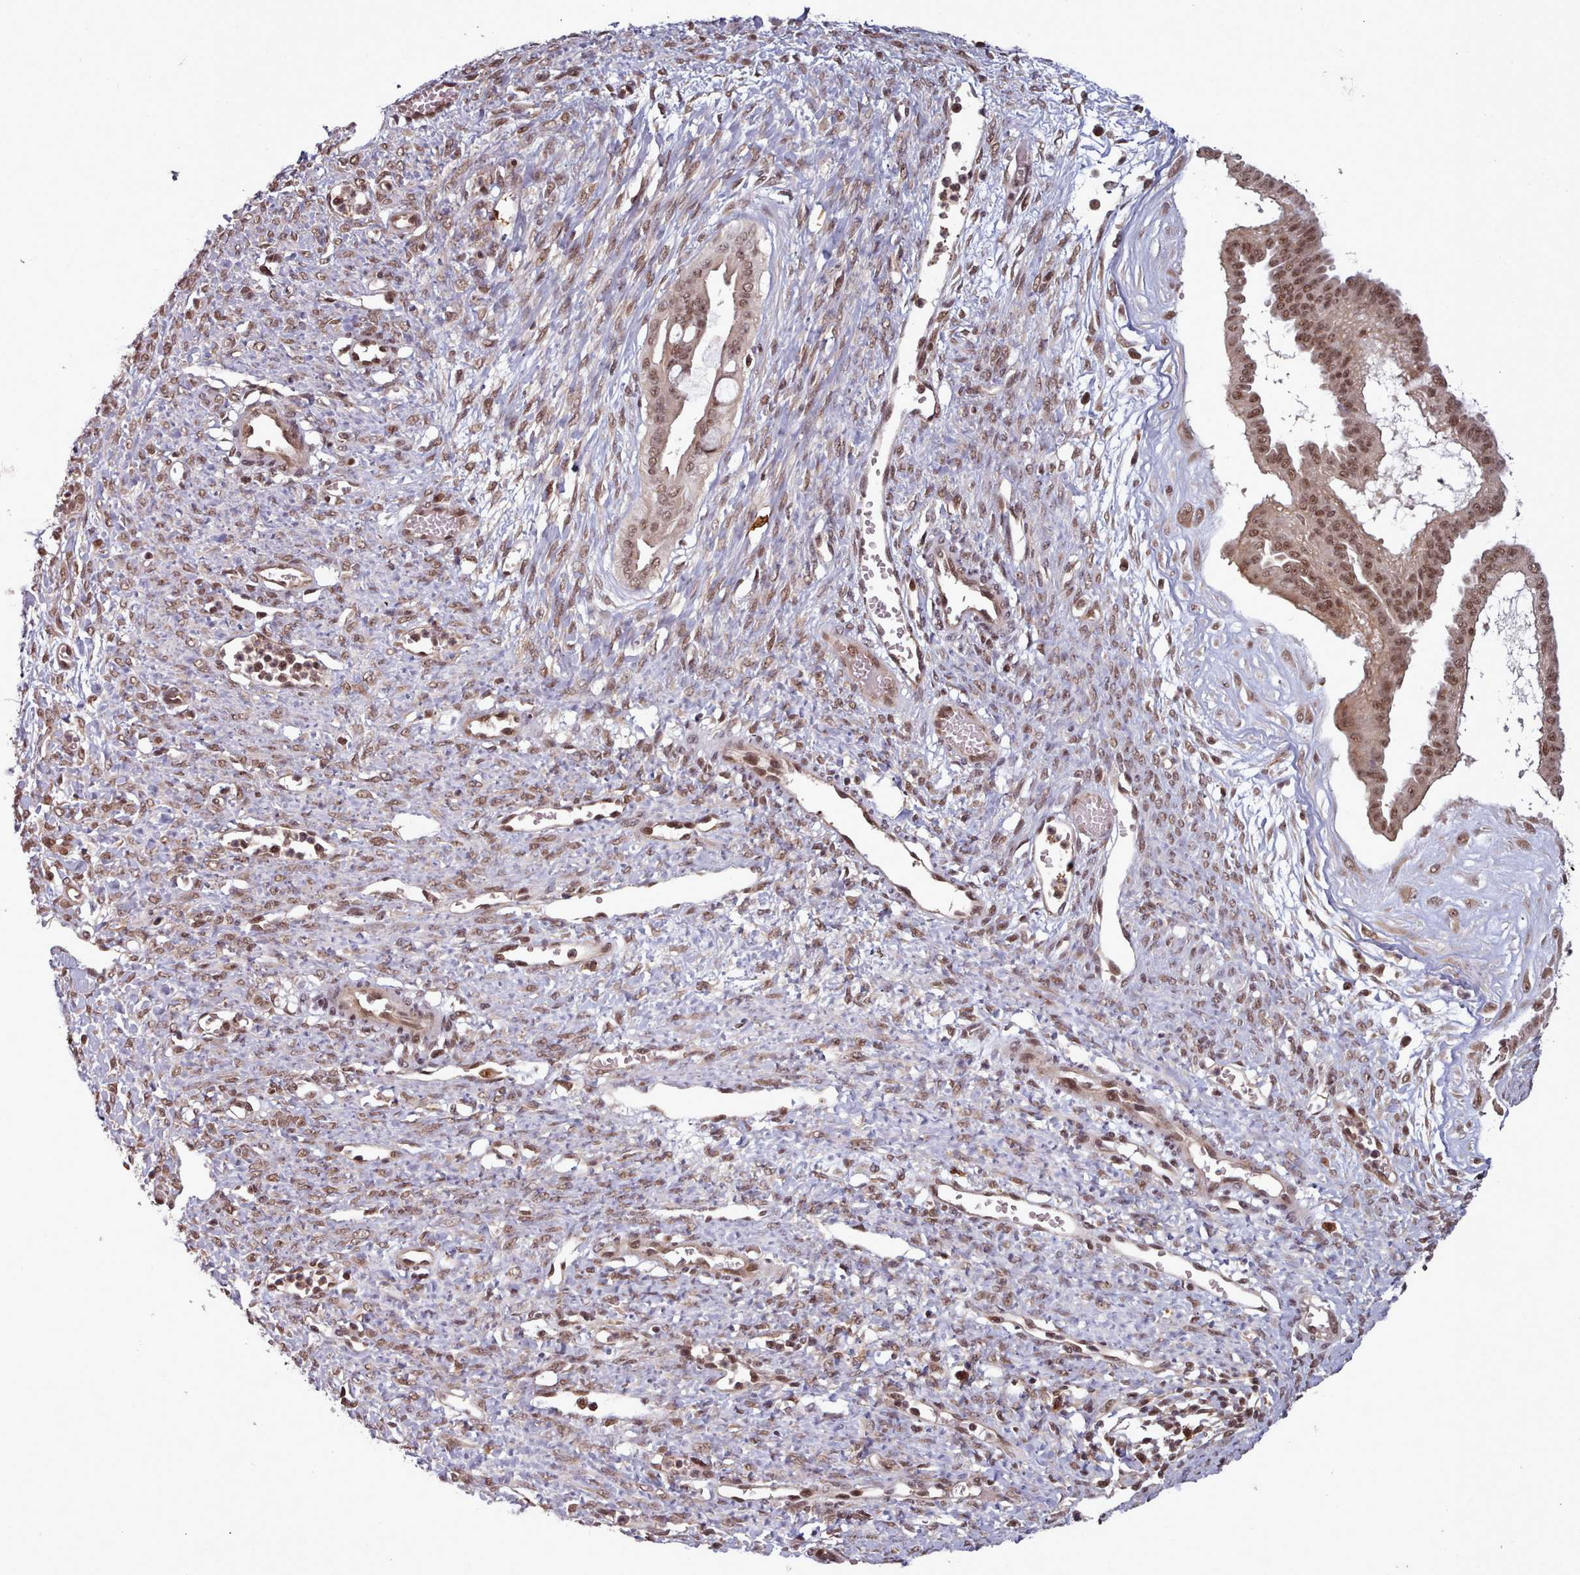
{"staining": {"intensity": "moderate", "quantity": ">75%", "location": "nuclear"}, "tissue": "ovarian cancer", "cell_type": "Tumor cells", "image_type": "cancer", "snomed": [{"axis": "morphology", "description": "Cystadenocarcinoma, mucinous, NOS"}, {"axis": "topography", "description": "Ovary"}], "caption": "Brown immunohistochemical staining in ovarian mucinous cystadenocarcinoma demonstrates moderate nuclear positivity in about >75% of tumor cells.", "gene": "DHX8", "patient": {"sex": "female", "age": 73}}